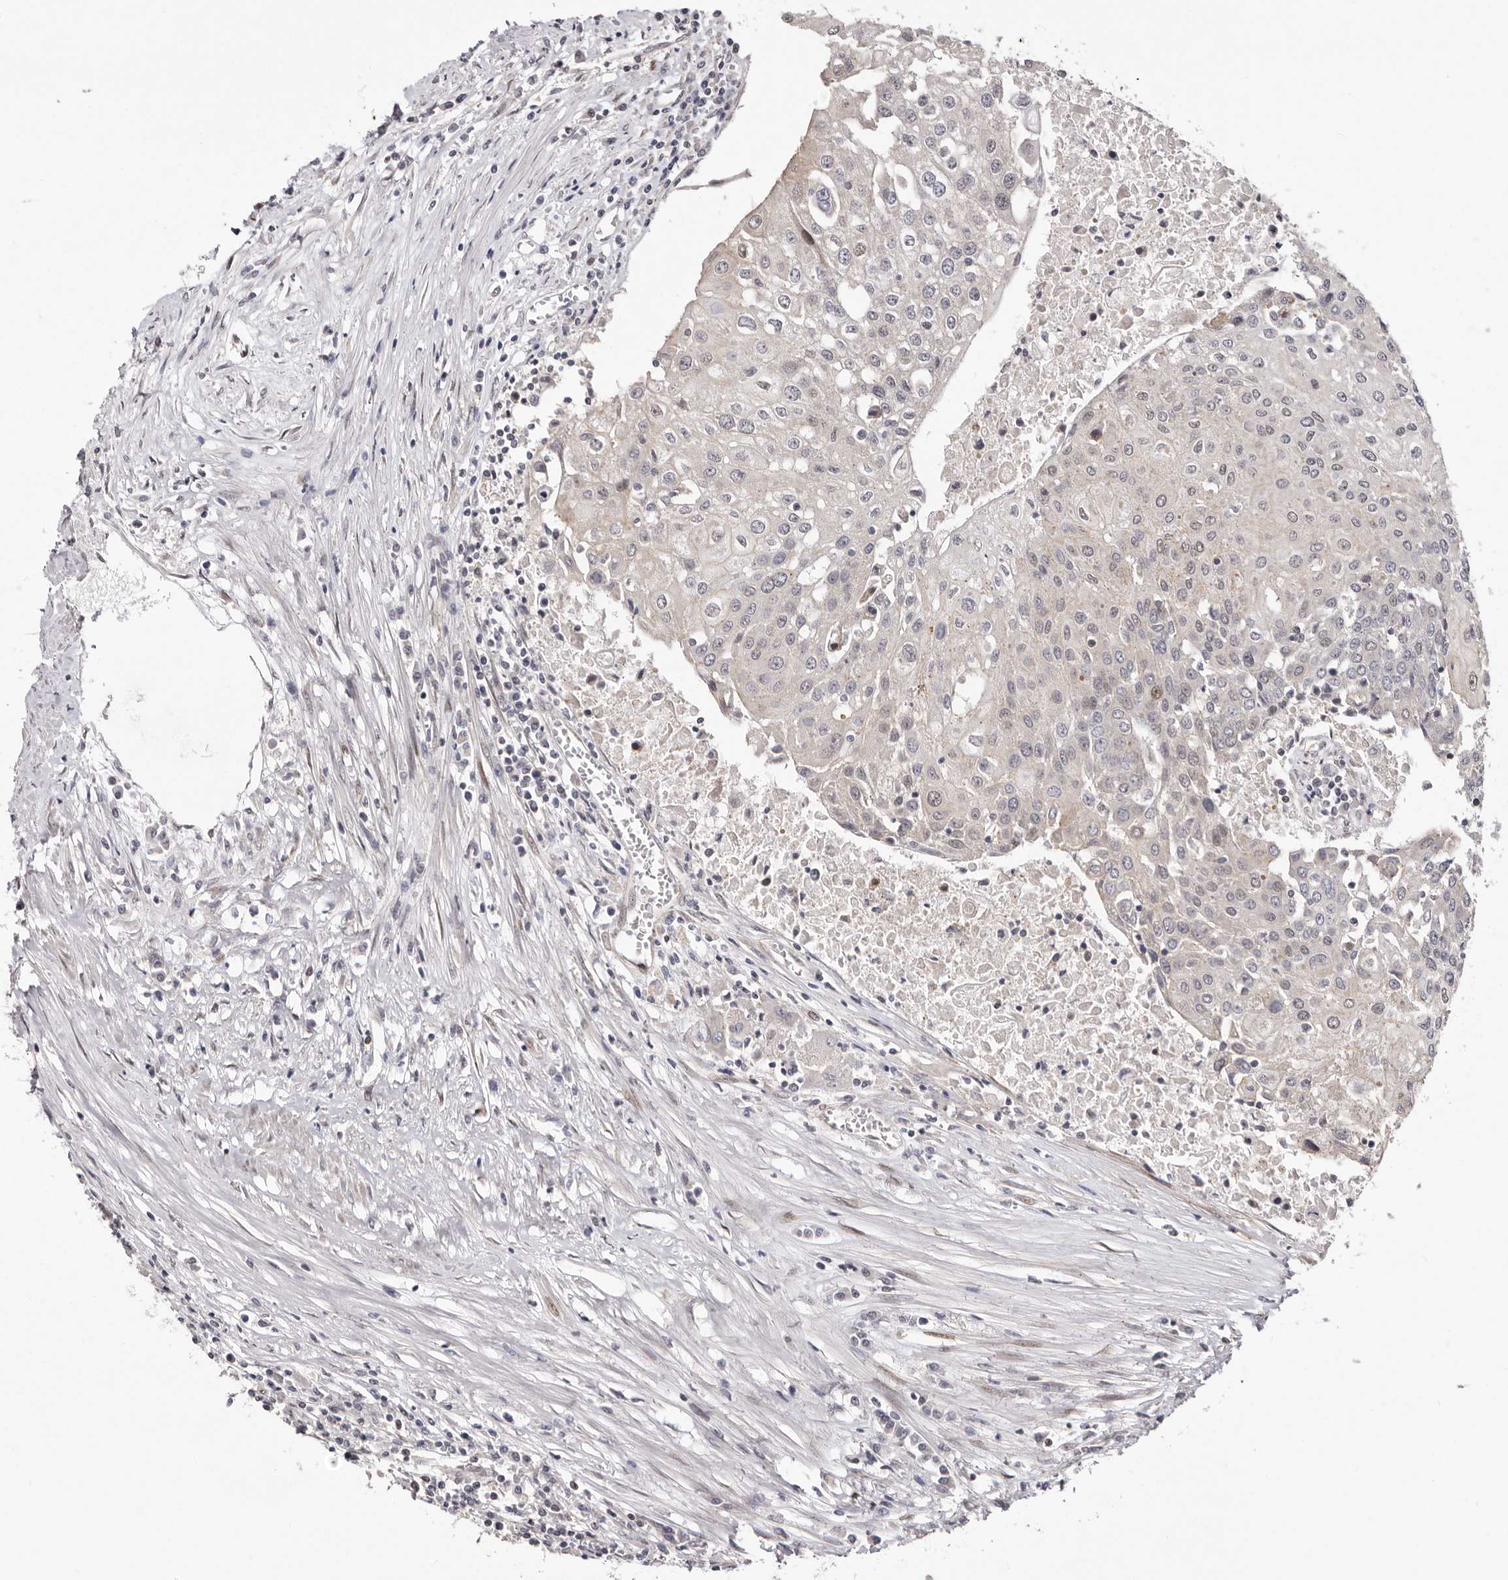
{"staining": {"intensity": "negative", "quantity": "none", "location": "none"}, "tissue": "urothelial cancer", "cell_type": "Tumor cells", "image_type": "cancer", "snomed": [{"axis": "morphology", "description": "Urothelial carcinoma, High grade"}, {"axis": "topography", "description": "Urinary bladder"}], "caption": "There is no significant positivity in tumor cells of urothelial cancer.", "gene": "GLRX3", "patient": {"sex": "female", "age": 85}}